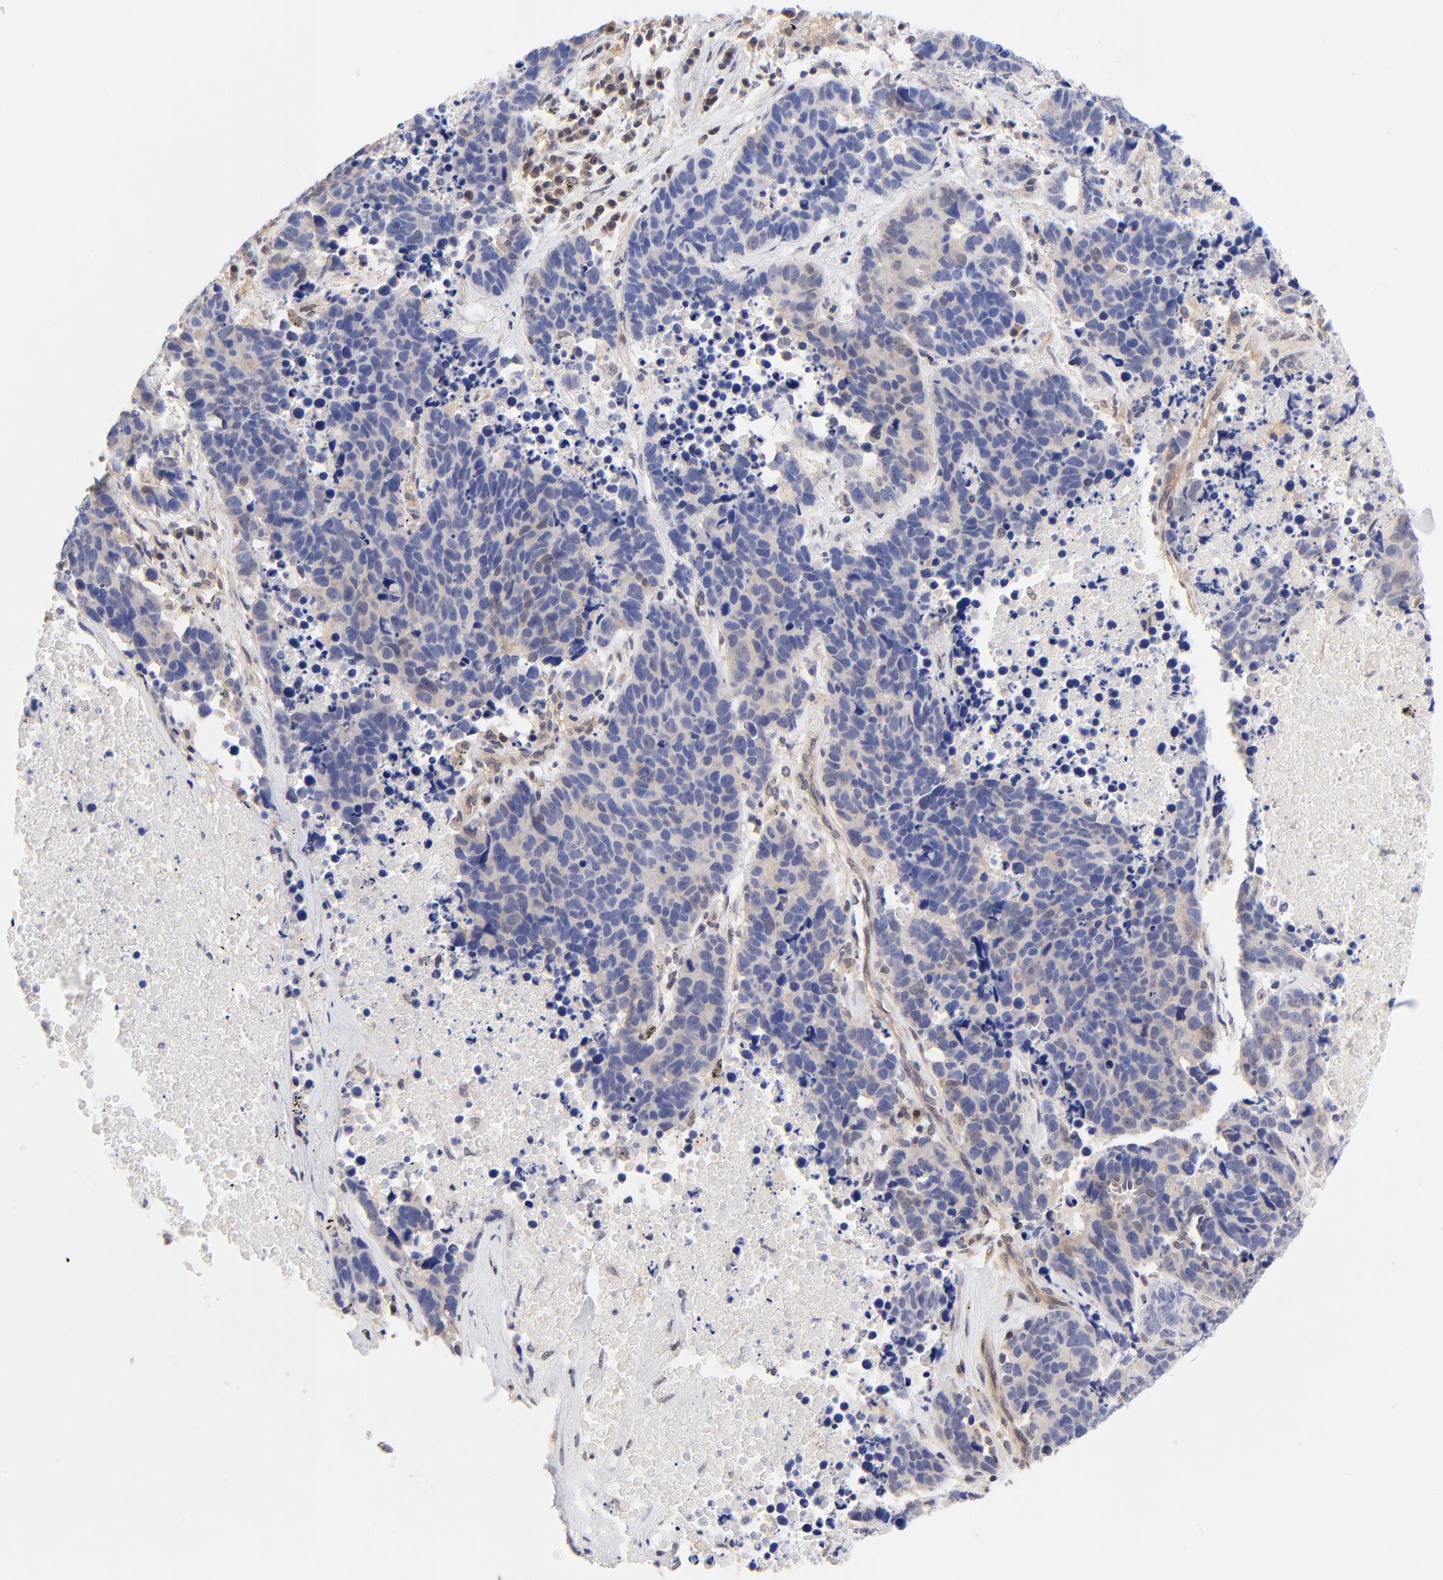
{"staining": {"intensity": "negative", "quantity": "none", "location": "none"}, "tissue": "lung cancer", "cell_type": "Tumor cells", "image_type": "cancer", "snomed": [{"axis": "morphology", "description": "Carcinoid, malignant, NOS"}, {"axis": "topography", "description": "Lung"}], "caption": "High power microscopy photomicrograph of an immunohistochemistry photomicrograph of malignant carcinoid (lung), revealing no significant staining in tumor cells. (IHC, brightfield microscopy, high magnification).", "gene": "TXNL1", "patient": {"sex": "male", "age": 60}}